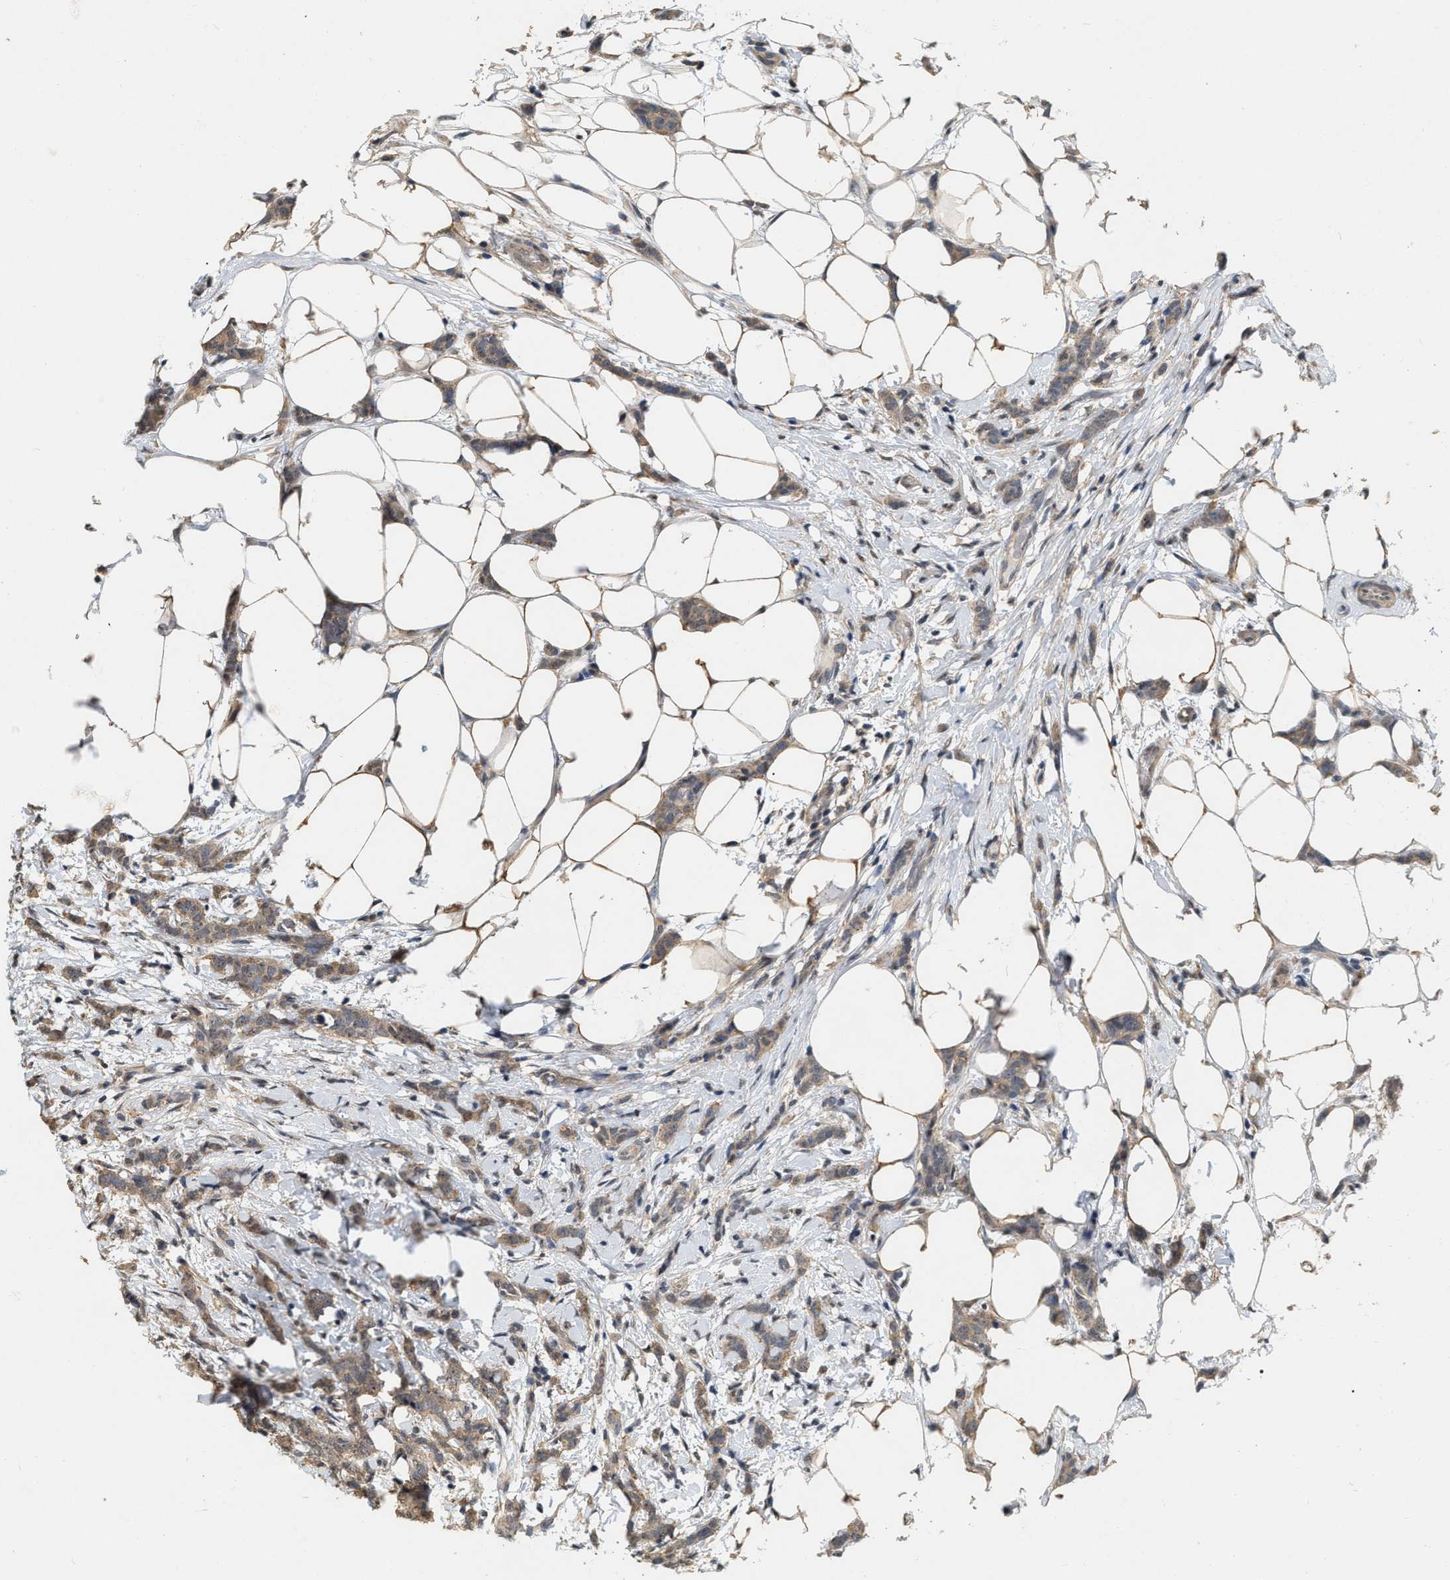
{"staining": {"intensity": "moderate", "quantity": ">75%", "location": "cytoplasmic/membranous"}, "tissue": "breast cancer", "cell_type": "Tumor cells", "image_type": "cancer", "snomed": [{"axis": "morphology", "description": "Lobular carcinoma"}, {"axis": "topography", "description": "Skin"}, {"axis": "topography", "description": "Breast"}], "caption": "Breast cancer stained for a protein (brown) exhibits moderate cytoplasmic/membranous positive expression in approximately >75% of tumor cells.", "gene": "RUVBL1", "patient": {"sex": "female", "age": 46}}